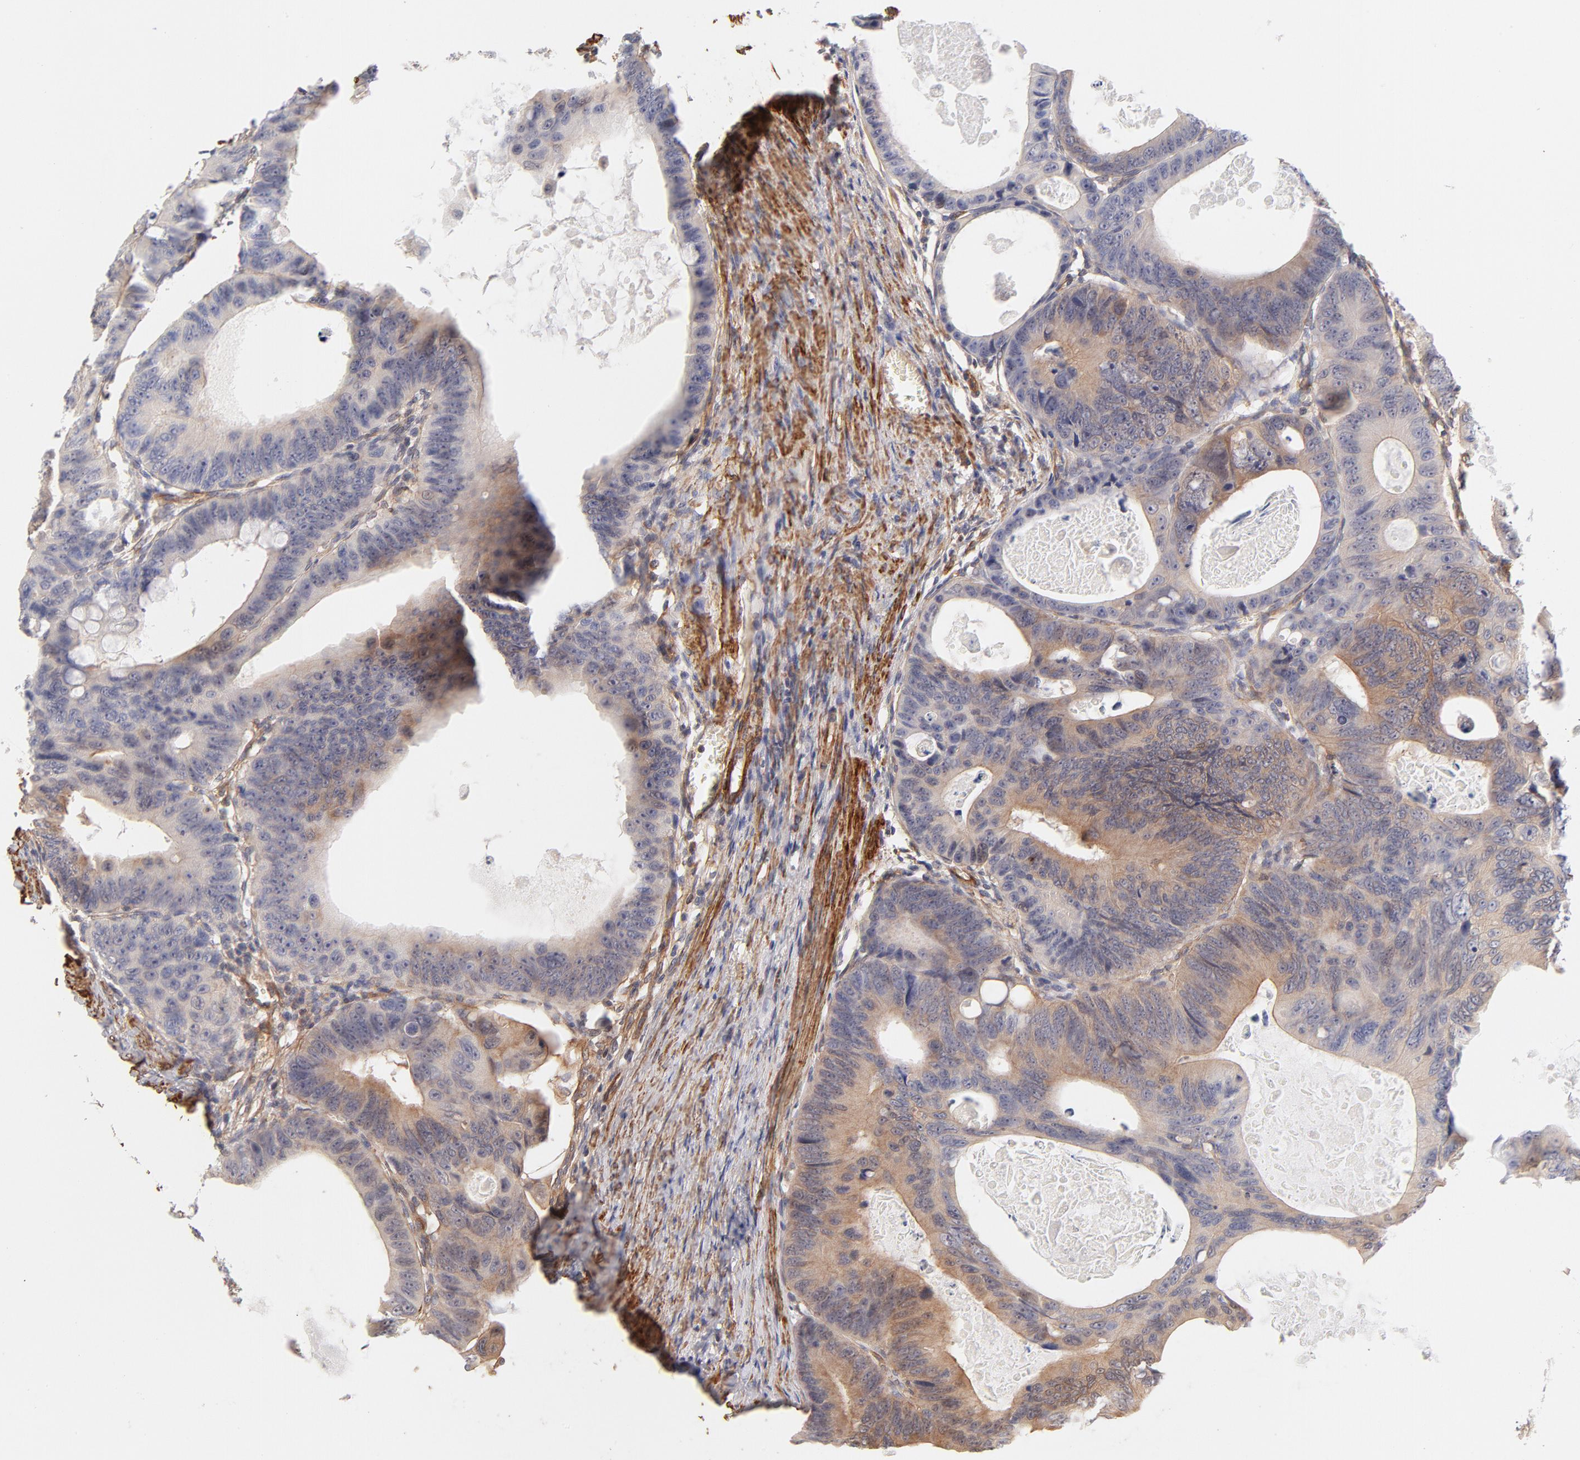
{"staining": {"intensity": "weak", "quantity": "25%-75%", "location": "cytoplasmic/membranous"}, "tissue": "colorectal cancer", "cell_type": "Tumor cells", "image_type": "cancer", "snomed": [{"axis": "morphology", "description": "Adenocarcinoma, NOS"}, {"axis": "topography", "description": "Colon"}], "caption": "IHC histopathology image of neoplastic tissue: human colorectal cancer stained using immunohistochemistry (IHC) exhibits low levels of weak protein expression localized specifically in the cytoplasmic/membranous of tumor cells, appearing as a cytoplasmic/membranous brown color.", "gene": "LDLRAP1", "patient": {"sex": "female", "age": 55}}